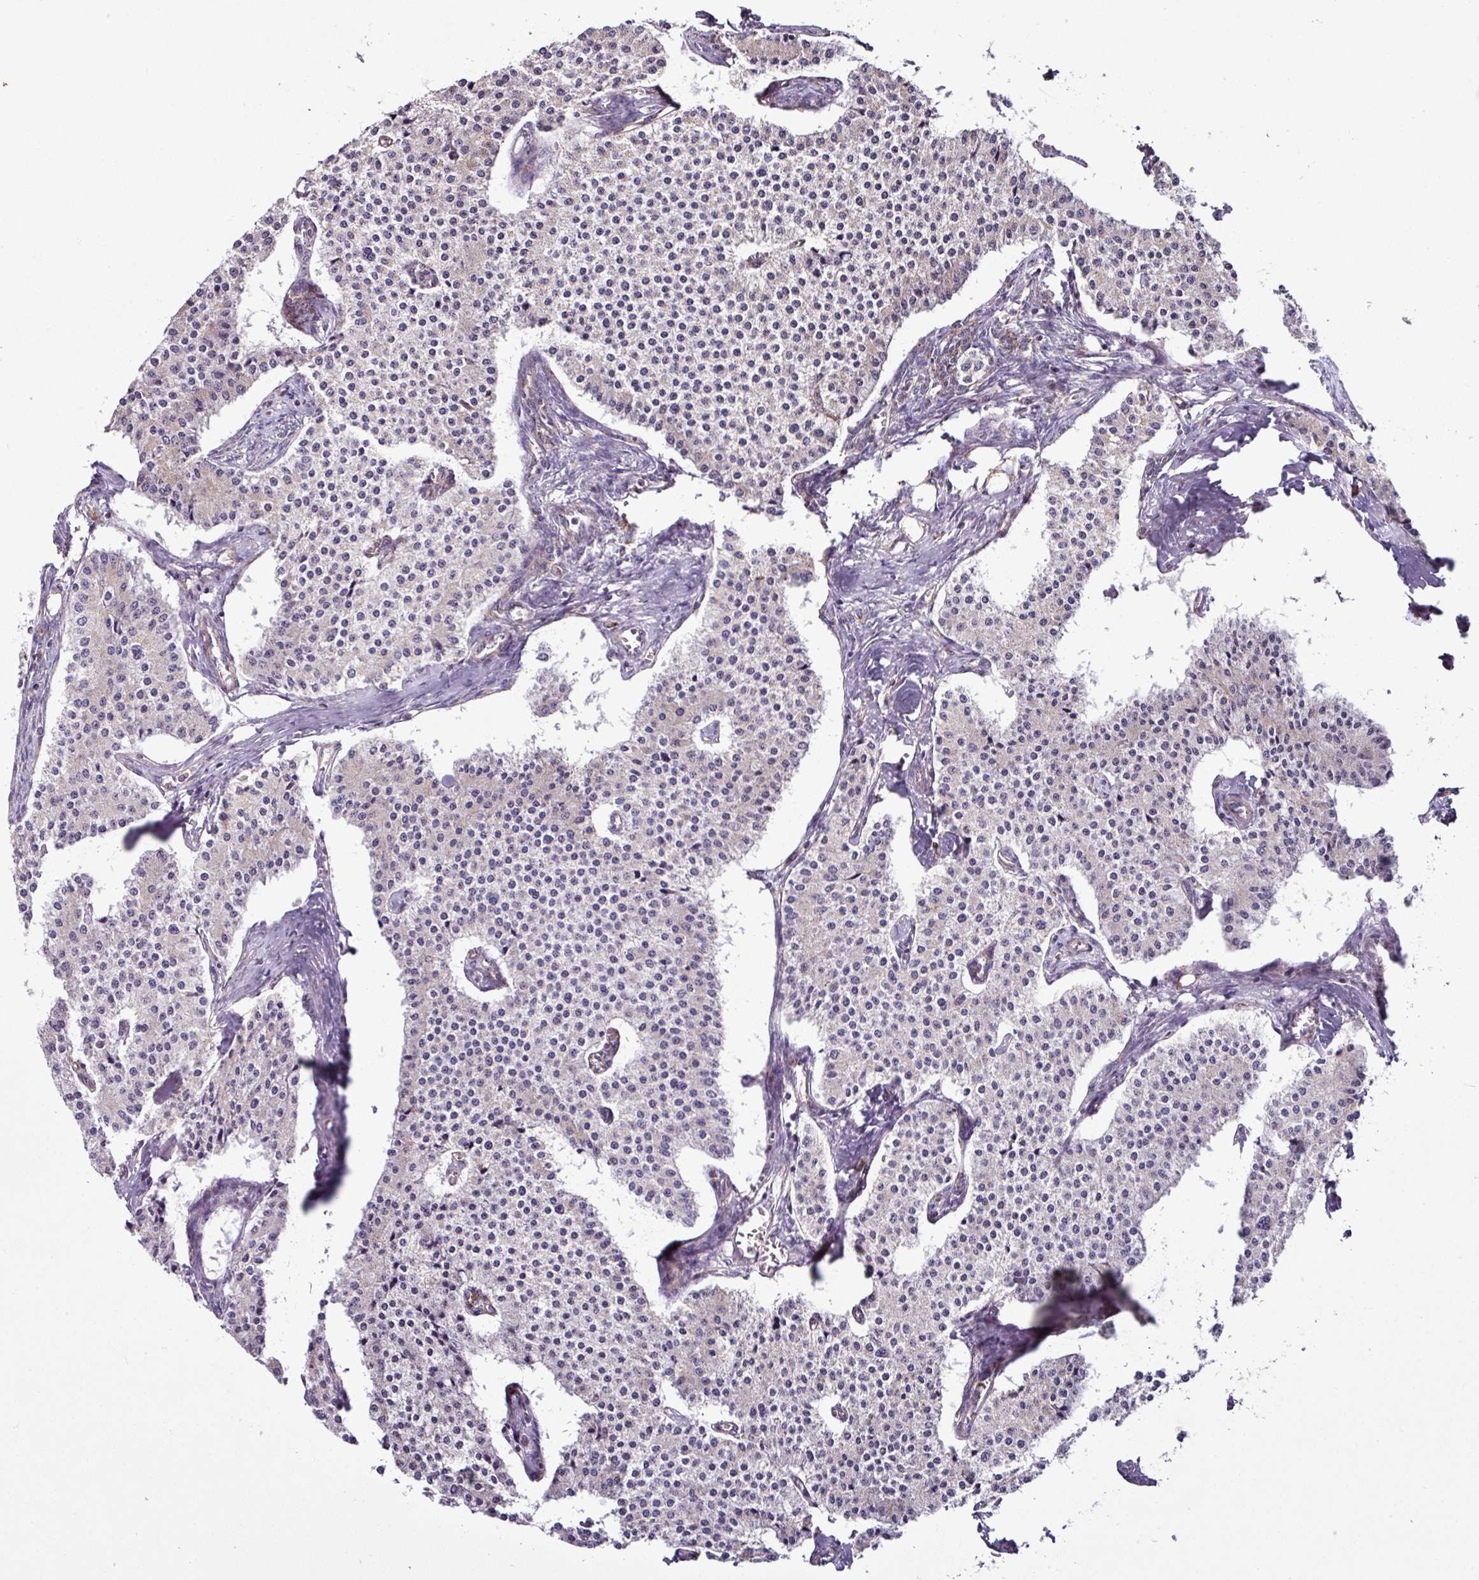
{"staining": {"intensity": "negative", "quantity": "none", "location": "none"}, "tissue": "carcinoid", "cell_type": "Tumor cells", "image_type": "cancer", "snomed": [{"axis": "morphology", "description": "Carcinoid, malignant, NOS"}, {"axis": "topography", "description": "Colon"}], "caption": "A micrograph of carcinoid stained for a protein displays no brown staining in tumor cells.", "gene": "DPAGT1", "patient": {"sex": "female", "age": 52}}